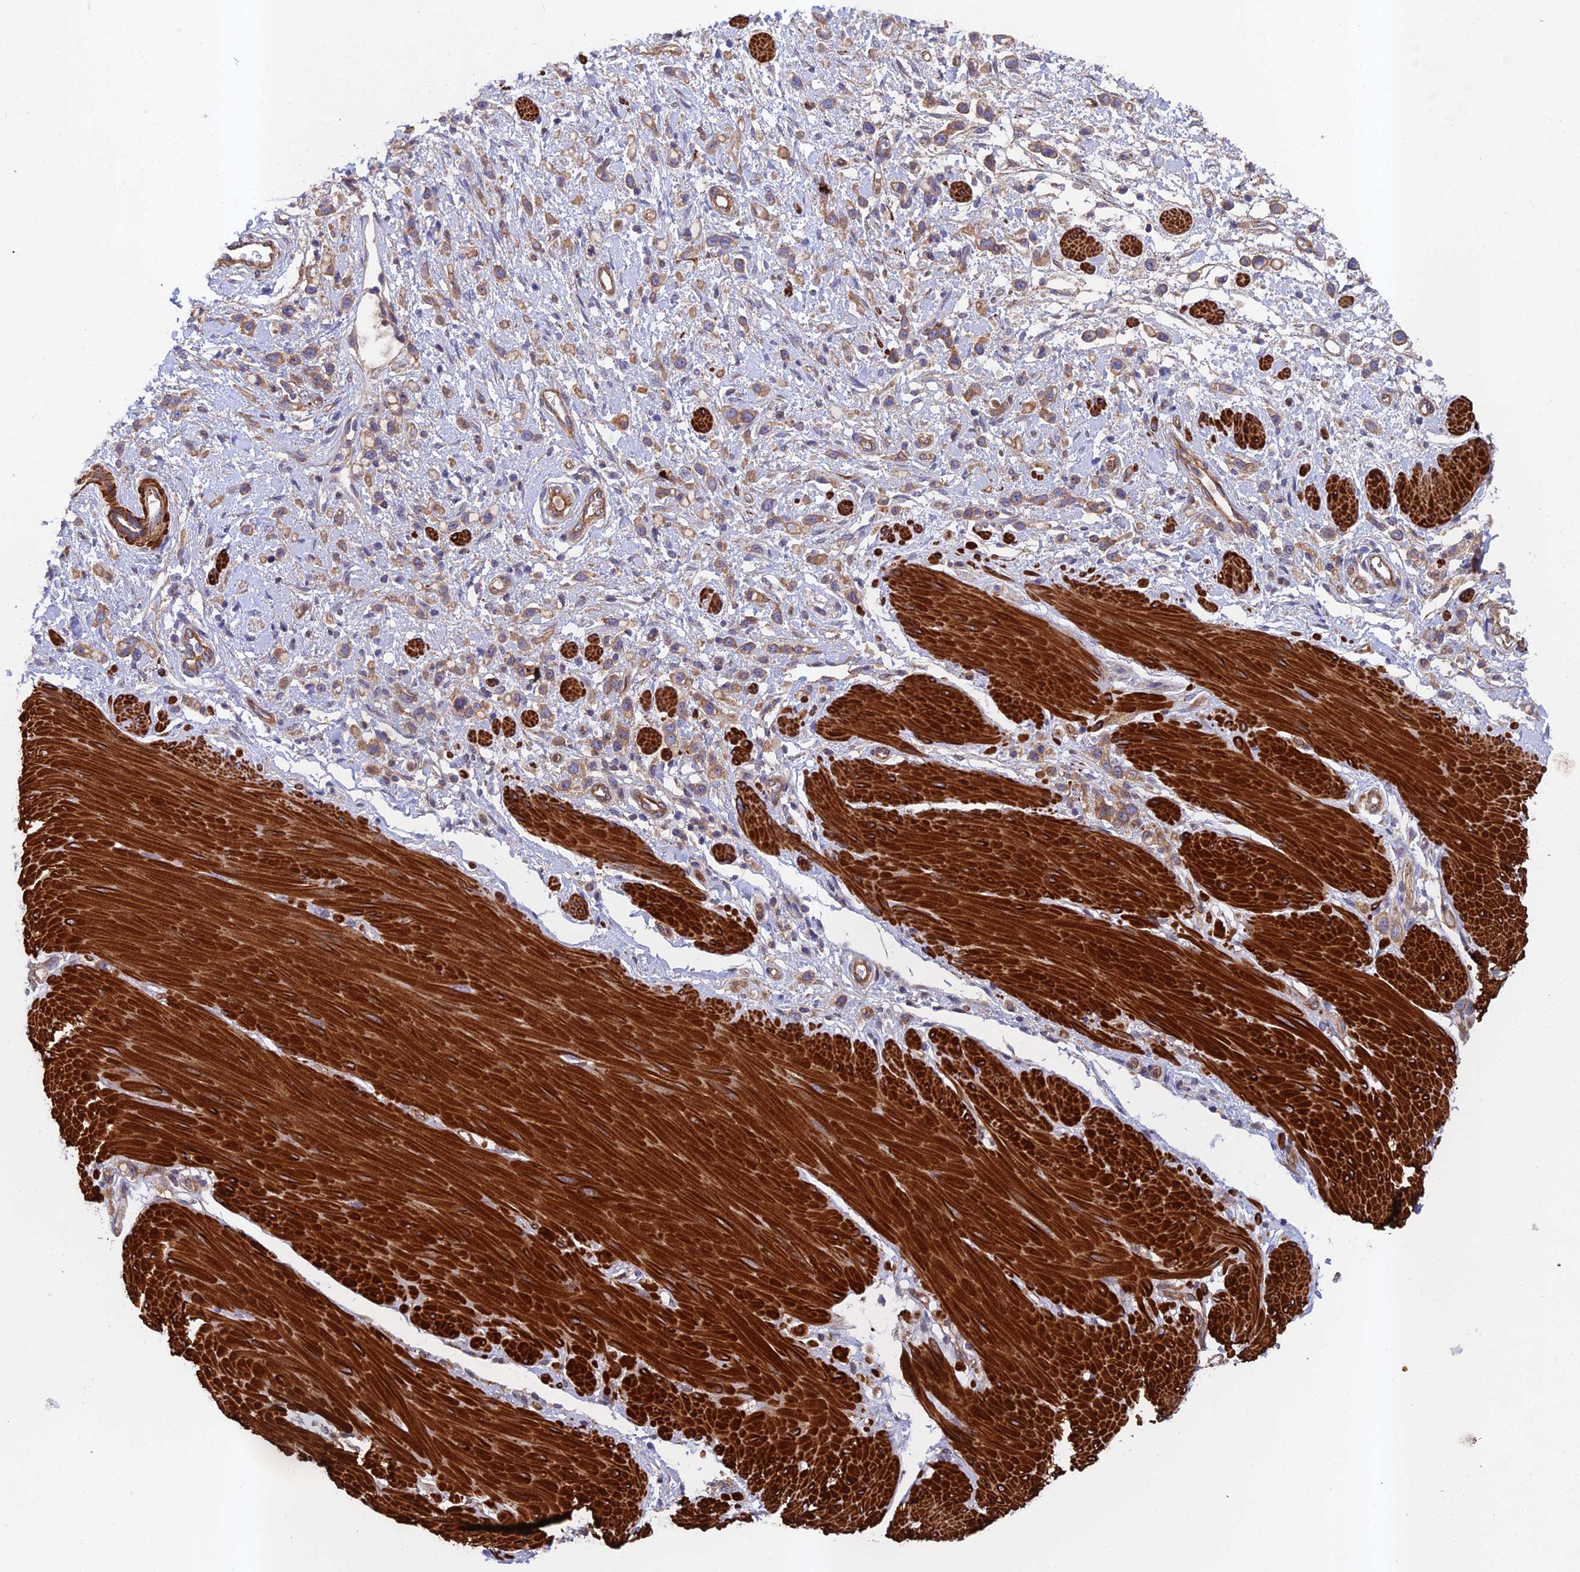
{"staining": {"intensity": "moderate", "quantity": ">75%", "location": "cytoplasmic/membranous"}, "tissue": "stomach cancer", "cell_type": "Tumor cells", "image_type": "cancer", "snomed": [{"axis": "morphology", "description": "Adenocarcinoma, NOS"}, {"axis": "topography", "description": "Stomach"}], "caption": "Immunohistochemical staining of human stomach cancer demonstrates medium levels of moderate cytoplasmic/membranous protein expression in about >75% of tumor cells.", "gene": "RALGAPA2", "patient": {"sex": "female", "age": 65}}